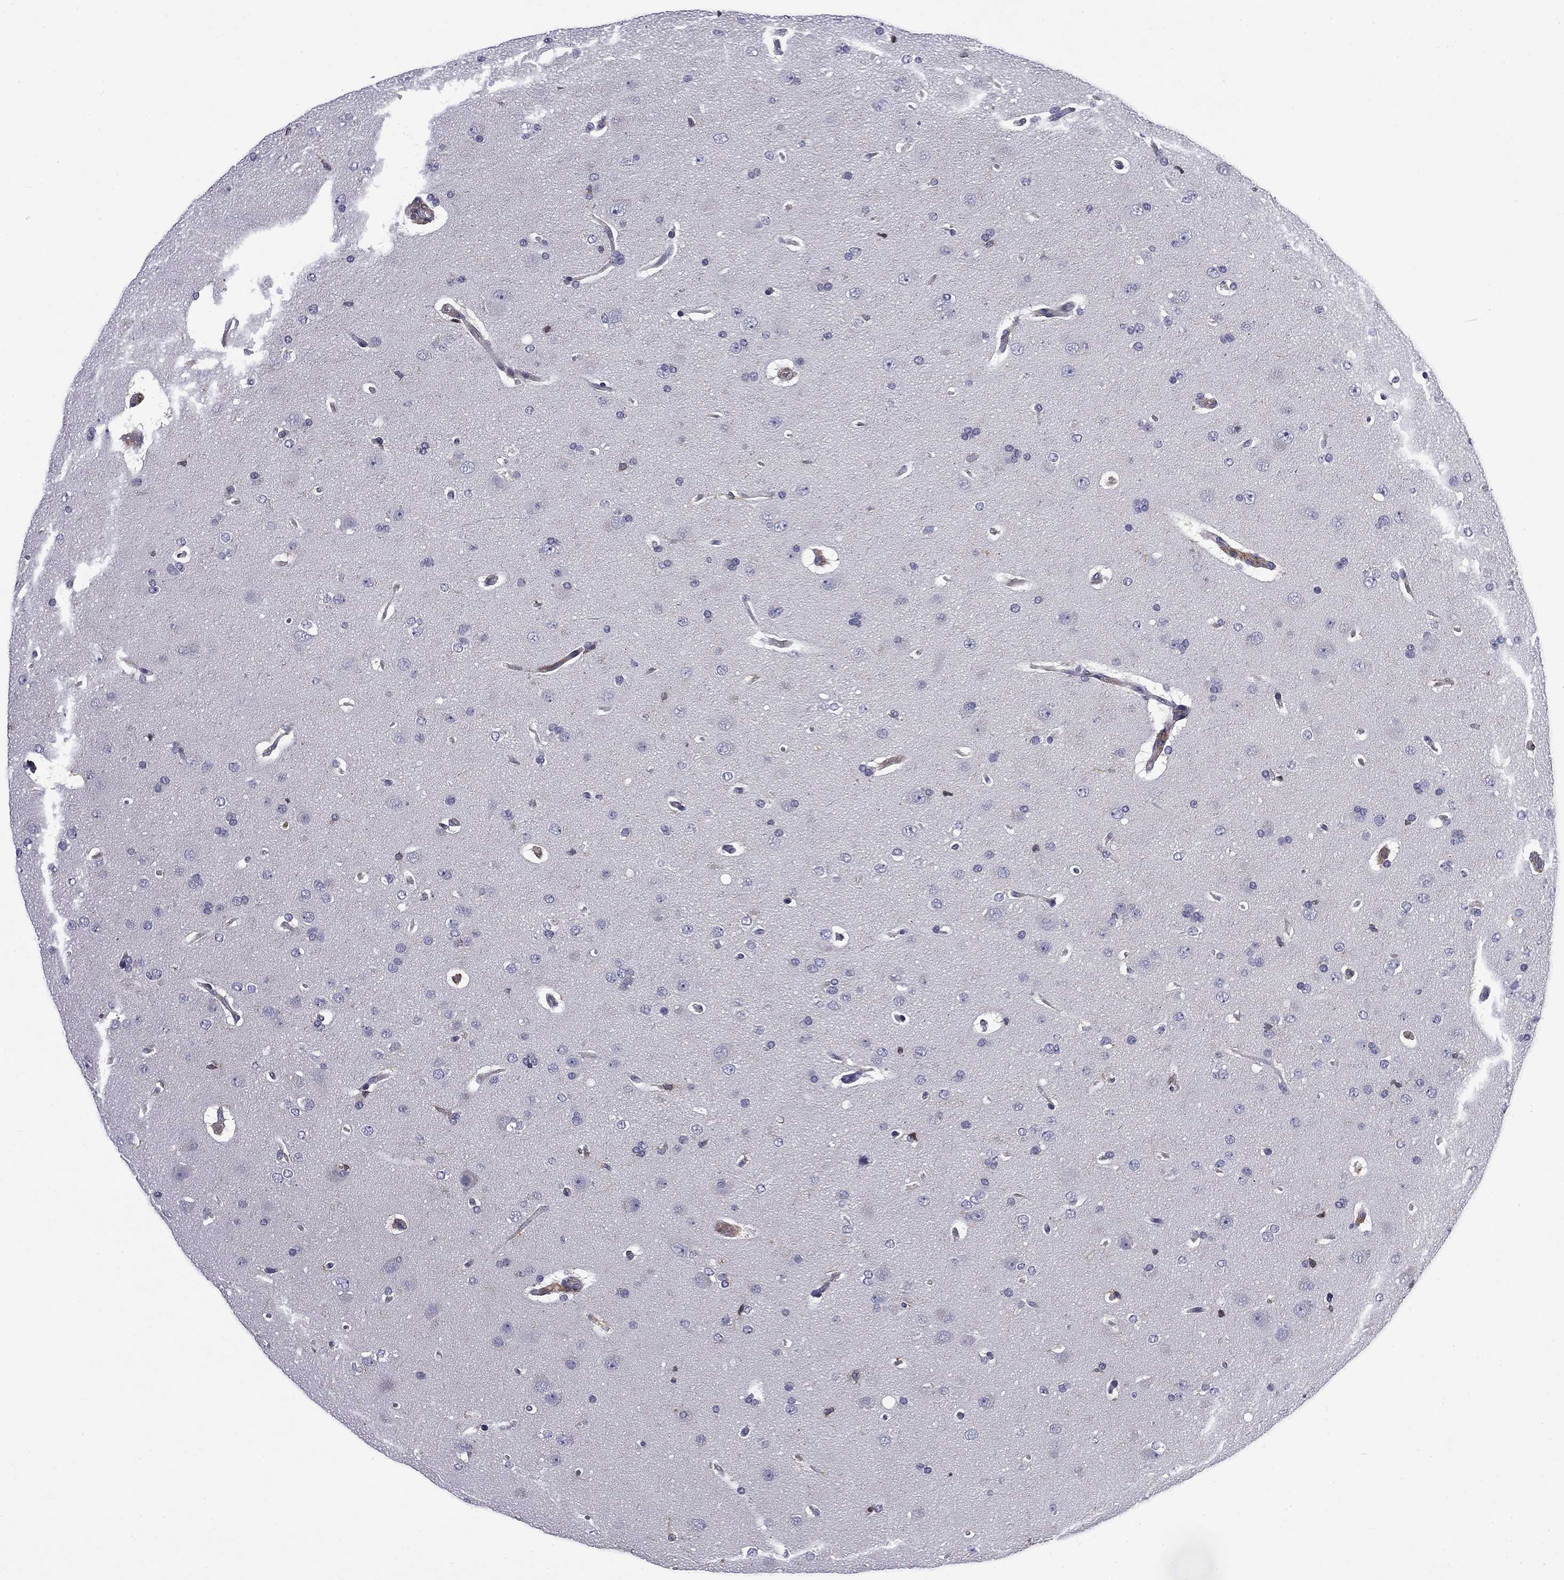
{"staining": {"intensity": "negative", "quantity": "none", "location": "none"}, "tissue": "glioma", "cell_type": "Tumor cells", "image_type": "cancer", "snomed": [{"axis": "morphology", "description": "Glioma, malignant, NOS"}, {"axis": "topography", "description": "Cerebral cortex"}], "caption": "Image shows no significant protein positivity in tumor cells of malignant glioma.", "gene": "ARHGAP45", "patient": {"sex": "male", "age": 58}}